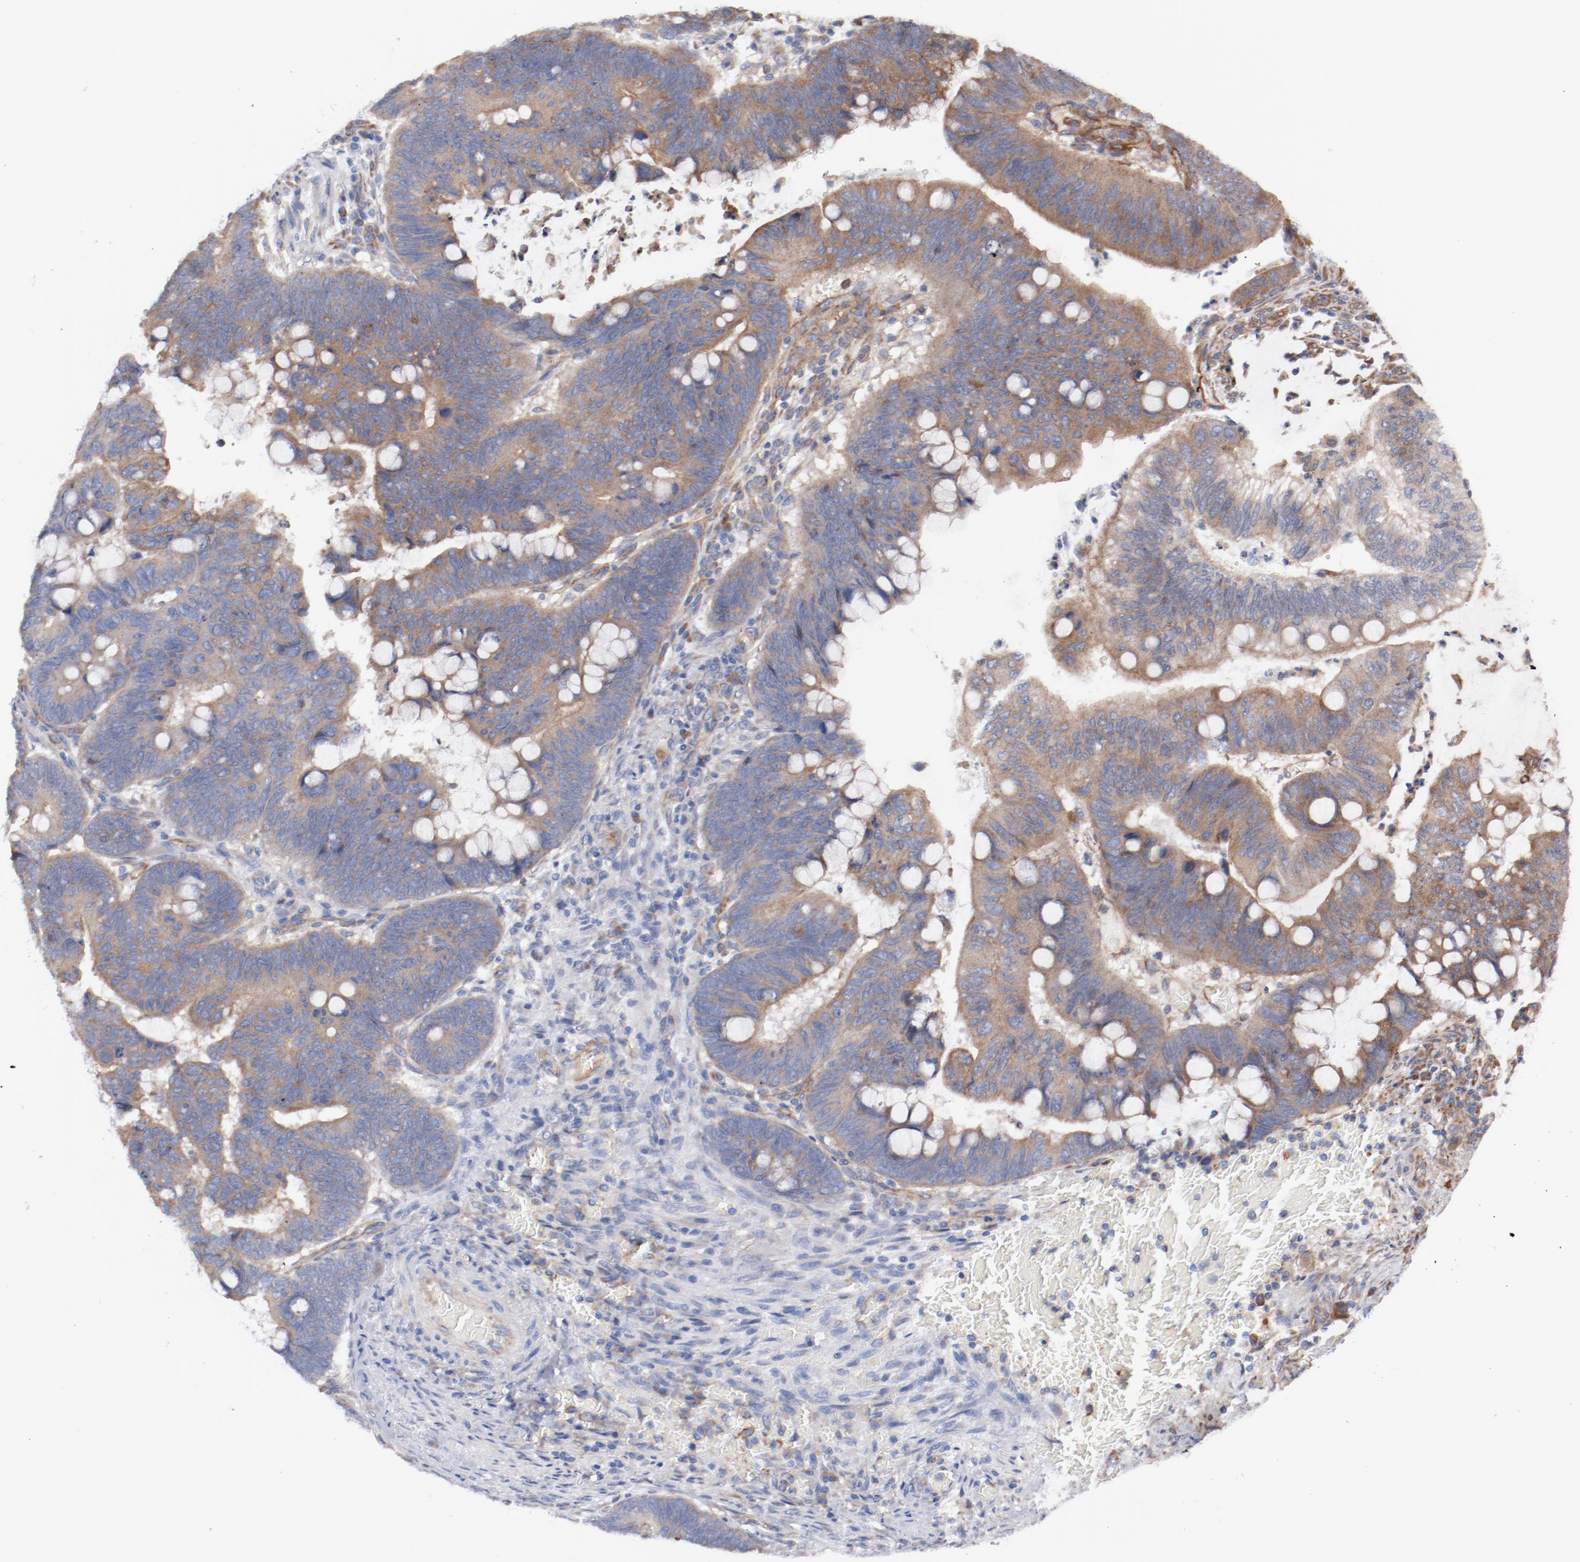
{"staining": {"intensity": "moderate", "quantity": ">75%", "location": "cytoplasmic/membranous"}, "tissue": "colorectal cancer", "cell_type": "Tumor cells", "image_type": "cancer", "snomed": [{"axis": "morphology", "description": "Normal tissue, NOS"}, {"axis": "morphology", "description": "Adenocarcinoma, NOS"}, {"axis": "topography", "description": "Rectum"}], "caption": "Tumor cells demonstrate medium levels of moderate cytoplasmic/membranous staining in approximately >75% of cells in colorectal cancer (adenocarcinoma). The staining is performed using DAB (3,3'-diaminobenzidine) brown chromogen to label protein expression. The nuclei are counter-stained blue using hematoxylin.", "gene": "PITPNM2", "patient": {"sex": "male", "age": 92}}